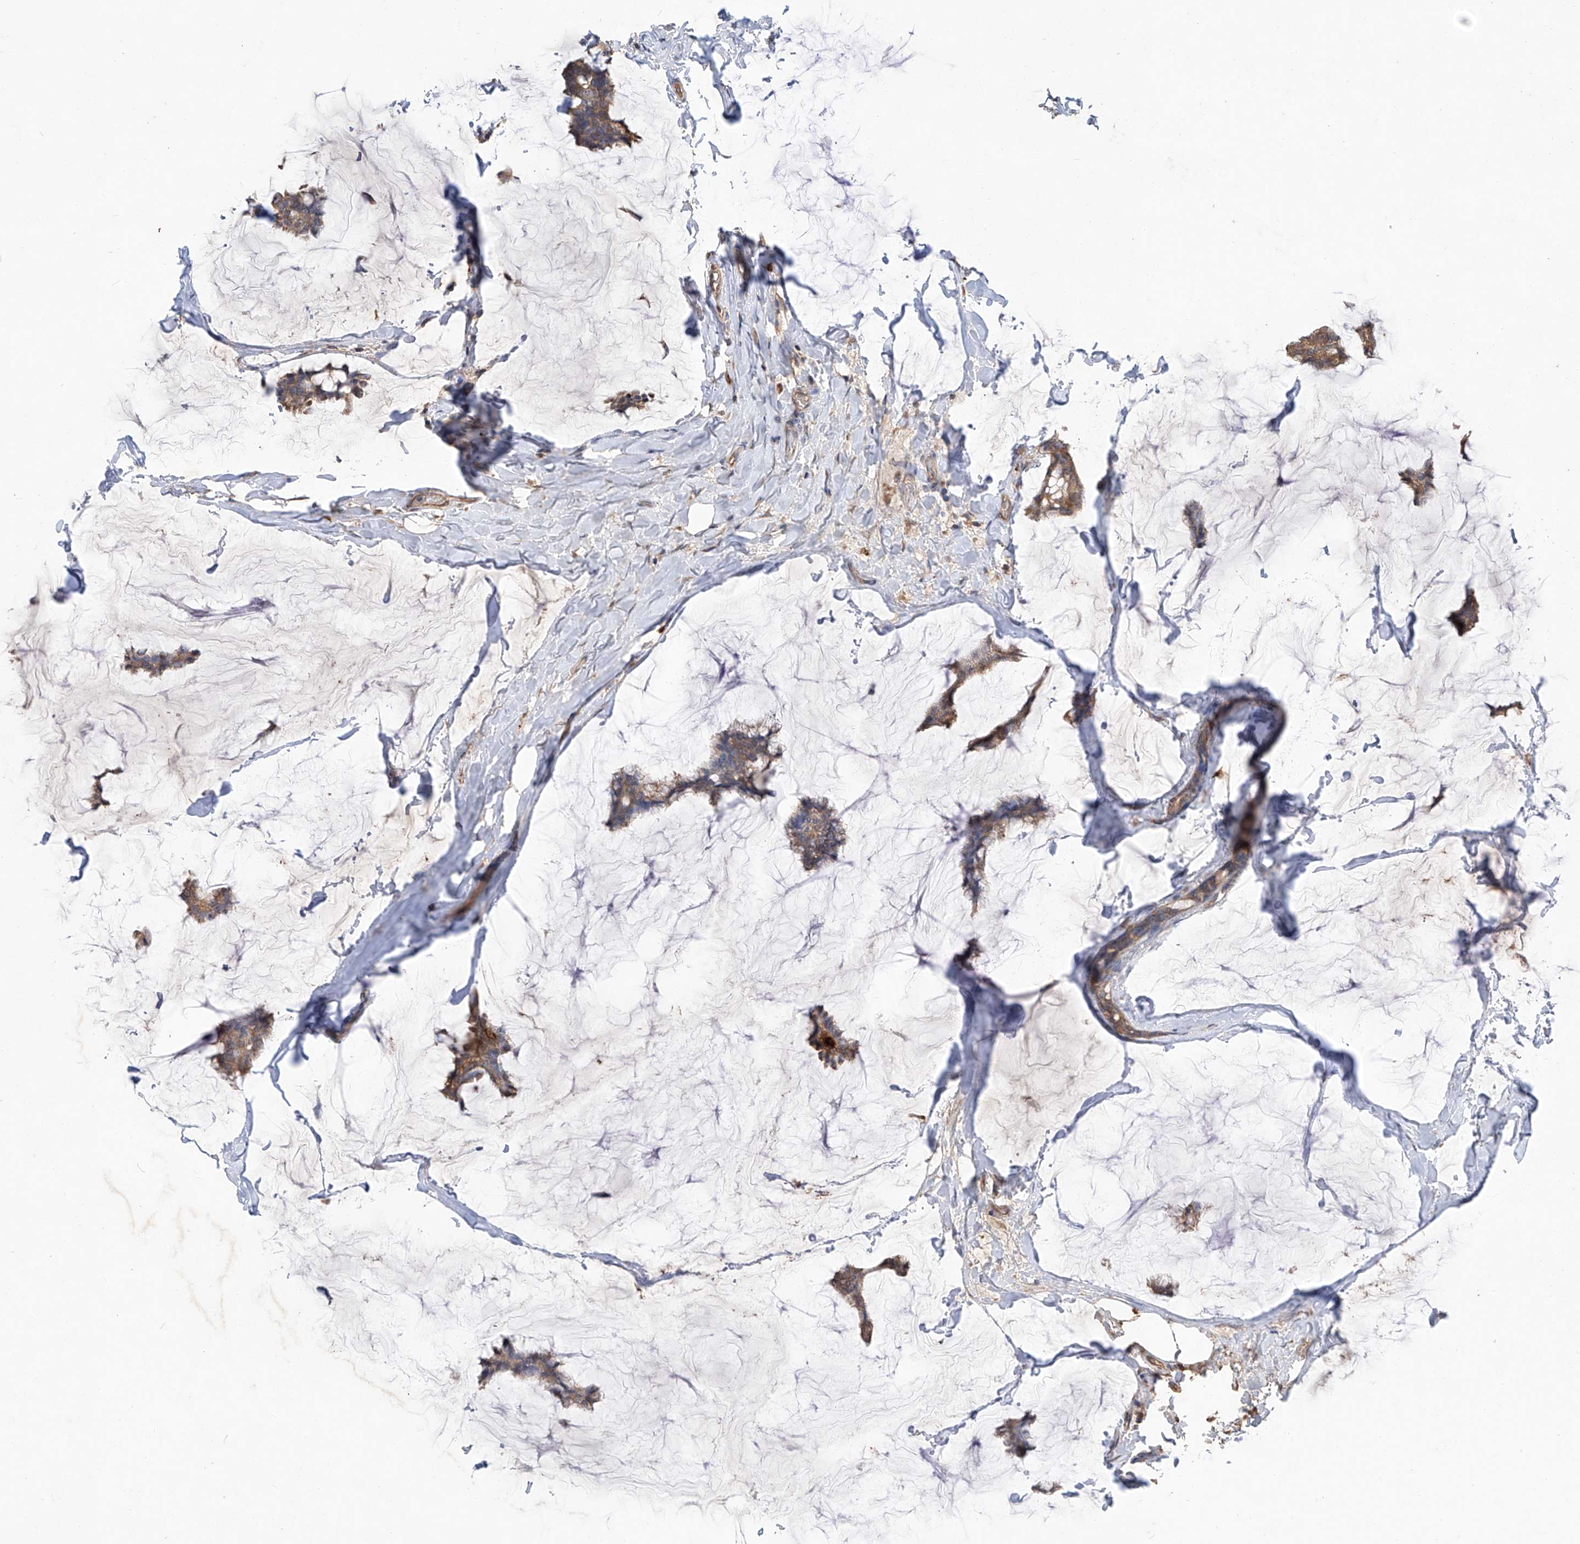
{"staining": {"intensity": "weak", "quantity": ">75%", "location": "cytoplasmic/membranous"}, "tissue": "breast cancer", "cell_type": "Tumor cells", "image_type": "cancer", "snomed": [{"axis": "morphology", "description": "Duct carcinoma"}, {"axis": "topography", "description": "Breast"}], "caption": "A micrograph of breast cancer (invasive ductal carcinoma) stained for a protein reveals weak cytoplasmic/membranous brown staining in tumor cells.", "gene": "EDN1", "patient": {"sex": "female", "age": 93}}